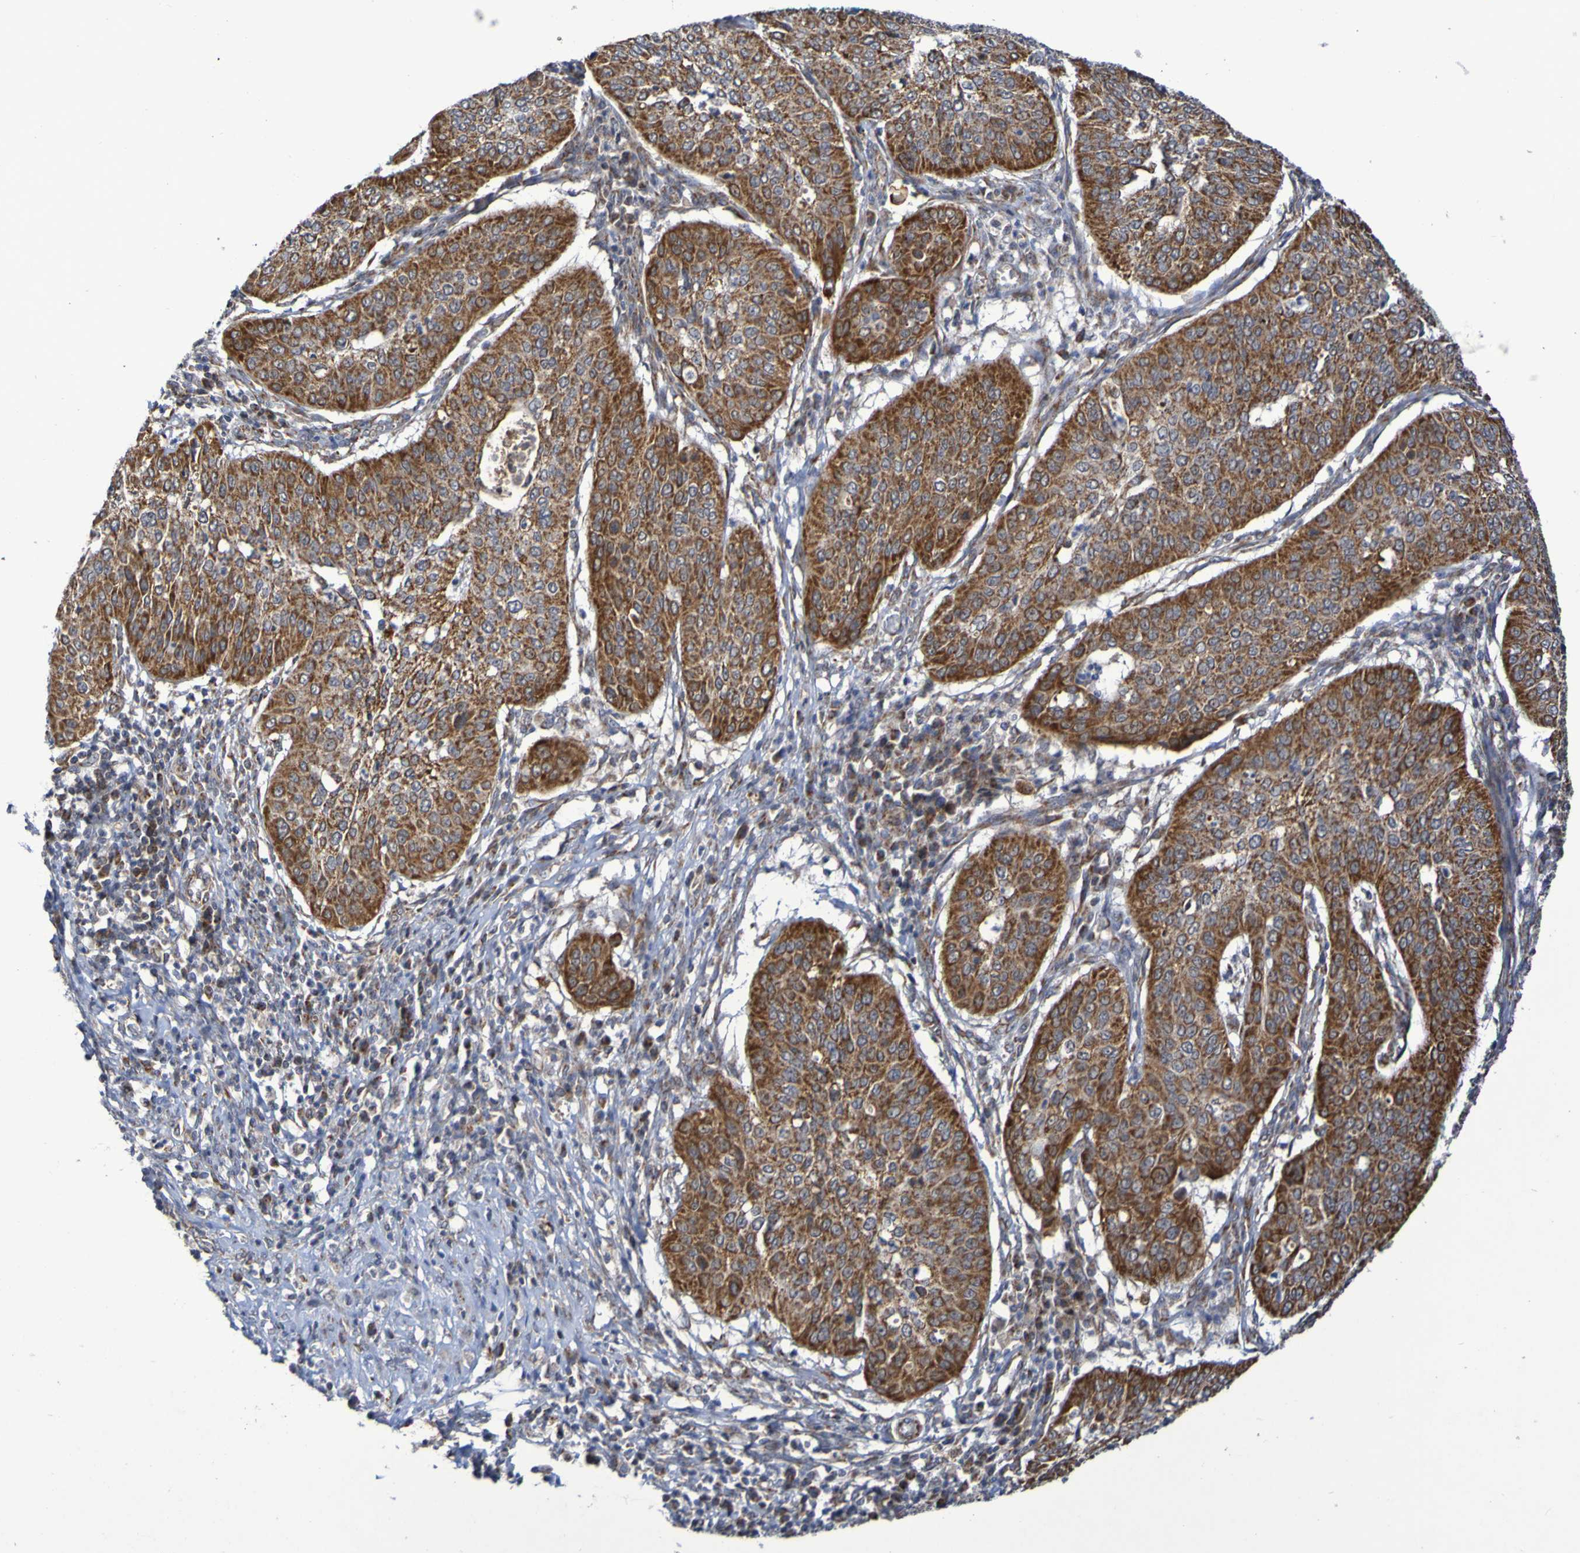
{"staining": {"intensity": "strong", "quantity": ">75%", "location": "cytoplasmic/membranous"}, "tissue": "cervical cancer", "cell_type": "Tumor cells", "image_type": "cancer", "snomed": [{"axis": "morphology", "description": "Normal tissue, NOS"}, {"axis": "morphology", "description": "Squamous cell carcinoma, NOS"}, {"axis": "topography", "description": "Cervix"}], "caption": "A micrograph of human cervical cancer stained for a protein demonstrates strong cytoplasmic/membranous brown staining in tumor cells. (DAB (3,3'-diaminobenzidine) IHC, brown staining for protein, blue staining for nuclei).", "gene": "DVL1", "patient": {"sex": "female", "age": 39}}